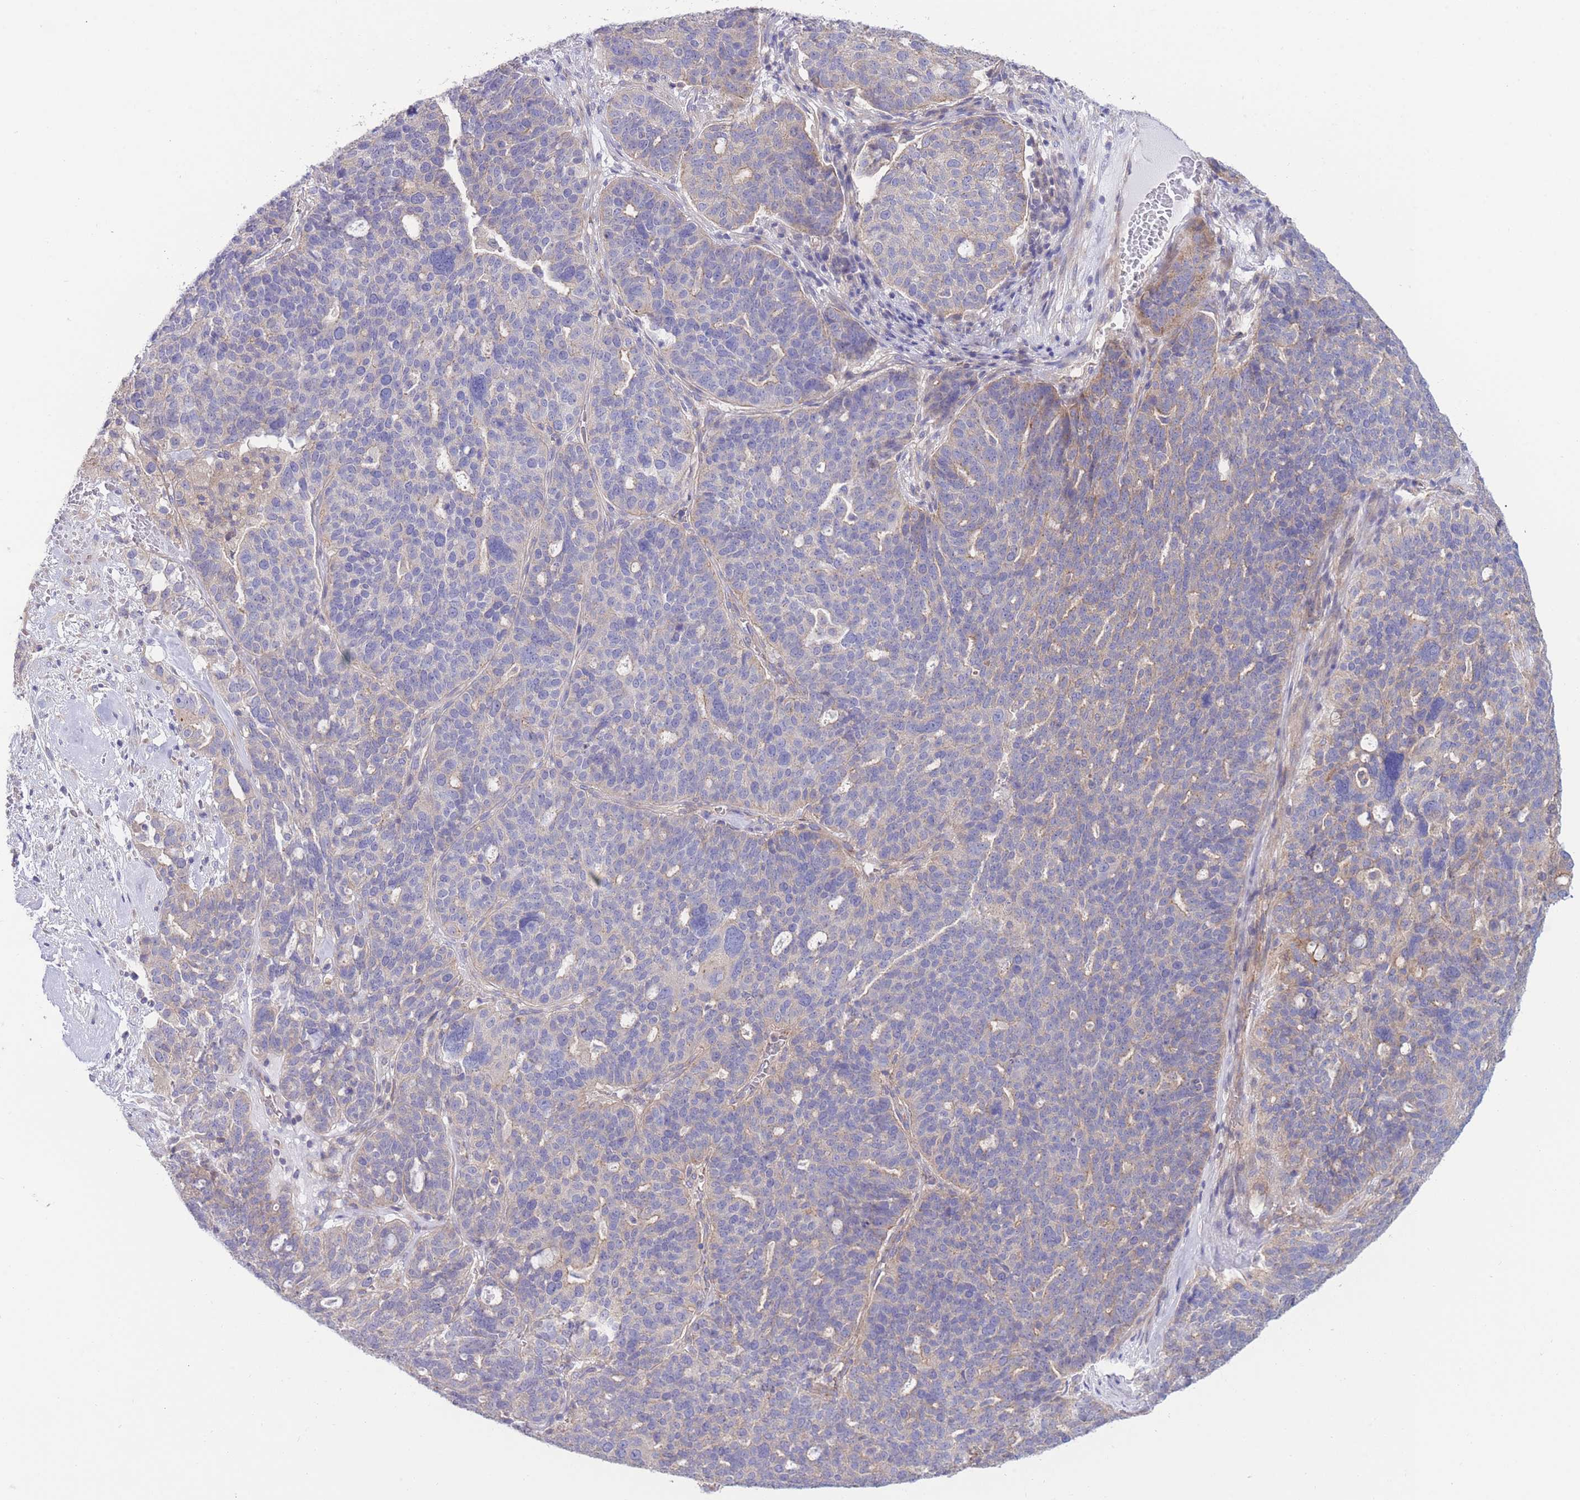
{"staining": {"intensity": "weak", "quantity": "<25%", "location": "cytoplasmic/membranous"}, "tissue": "ovarian cancer", "cell_type": "Tumor cells", "image_type": "cancer", "snomed": [{"axis": "morphology", "description": "Cystadenocarcinoma, serous, NOS"}, {"axis": "topography", "description": "Ovary"}], "caption": "Immunohistochemistry (IHC) photomicrograph of neoplastic tissue: human ovarian serous cystadenocarcinoma stained with DAB shows no significant protein staining in tumor cells.", "gene": "ALS2CL", "patient": {"sex": "female", "age": 59}}